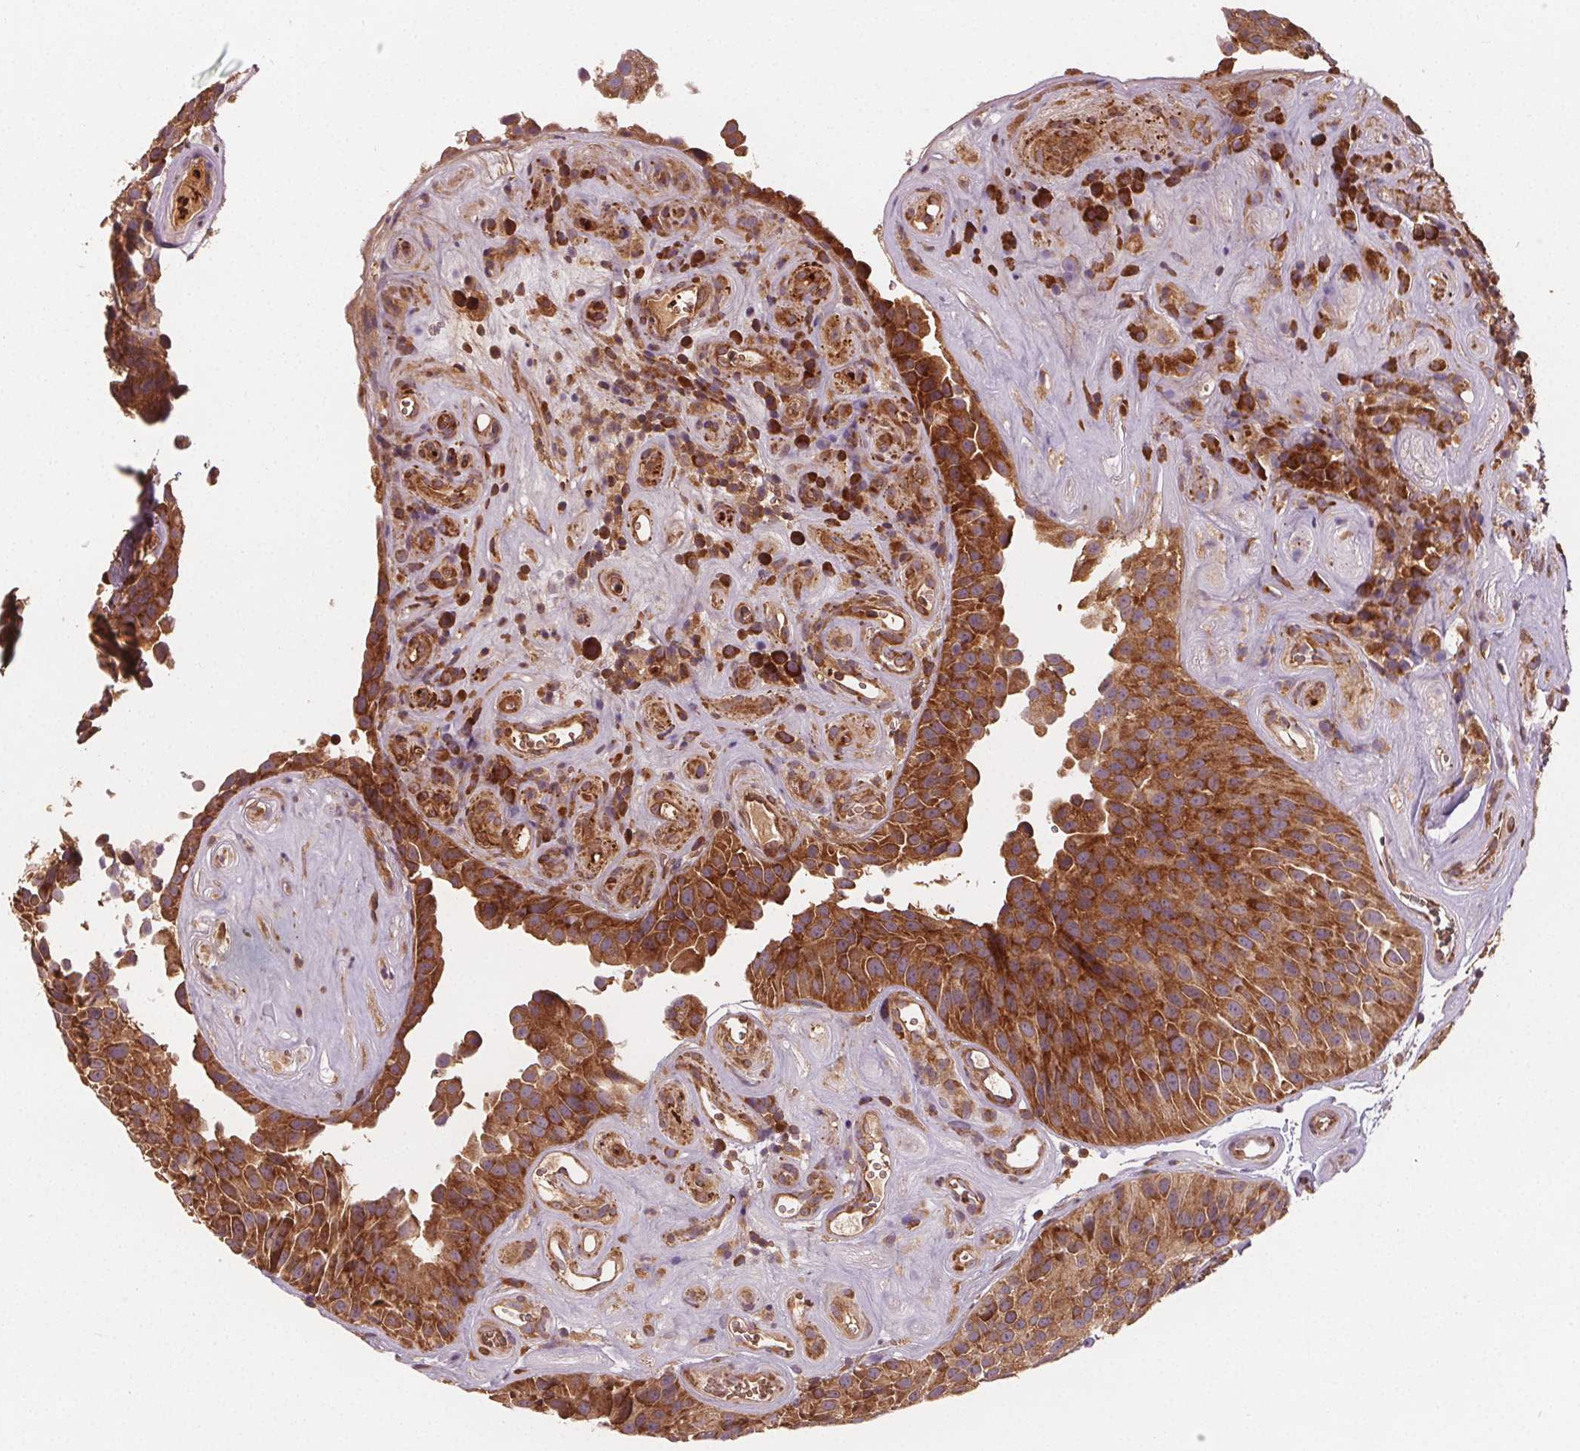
{"staining": {"intensity": "moderate", "quantity": ">75%", "location": "cytoplasmic/membranous"}, "tissue": "urothelial cancer", "cell_type": "Tumor cells", "image_type": "cancer", "snomed": [{"axis": "morphology", "description": "Urothelial carcinoma, Low grade"}, {"axis": "topography", "description": "Urinary bladder"}], "caption": "Urothelial cancer stained with IHC shows moderate cytoplasmic/membranous staining in about >75% of tumor cells. (brown staining indicates protein expression, while blue staining denotes nuclei).", "gene": "EIF3D", "patient": {"sex": "male", "age": 76}}